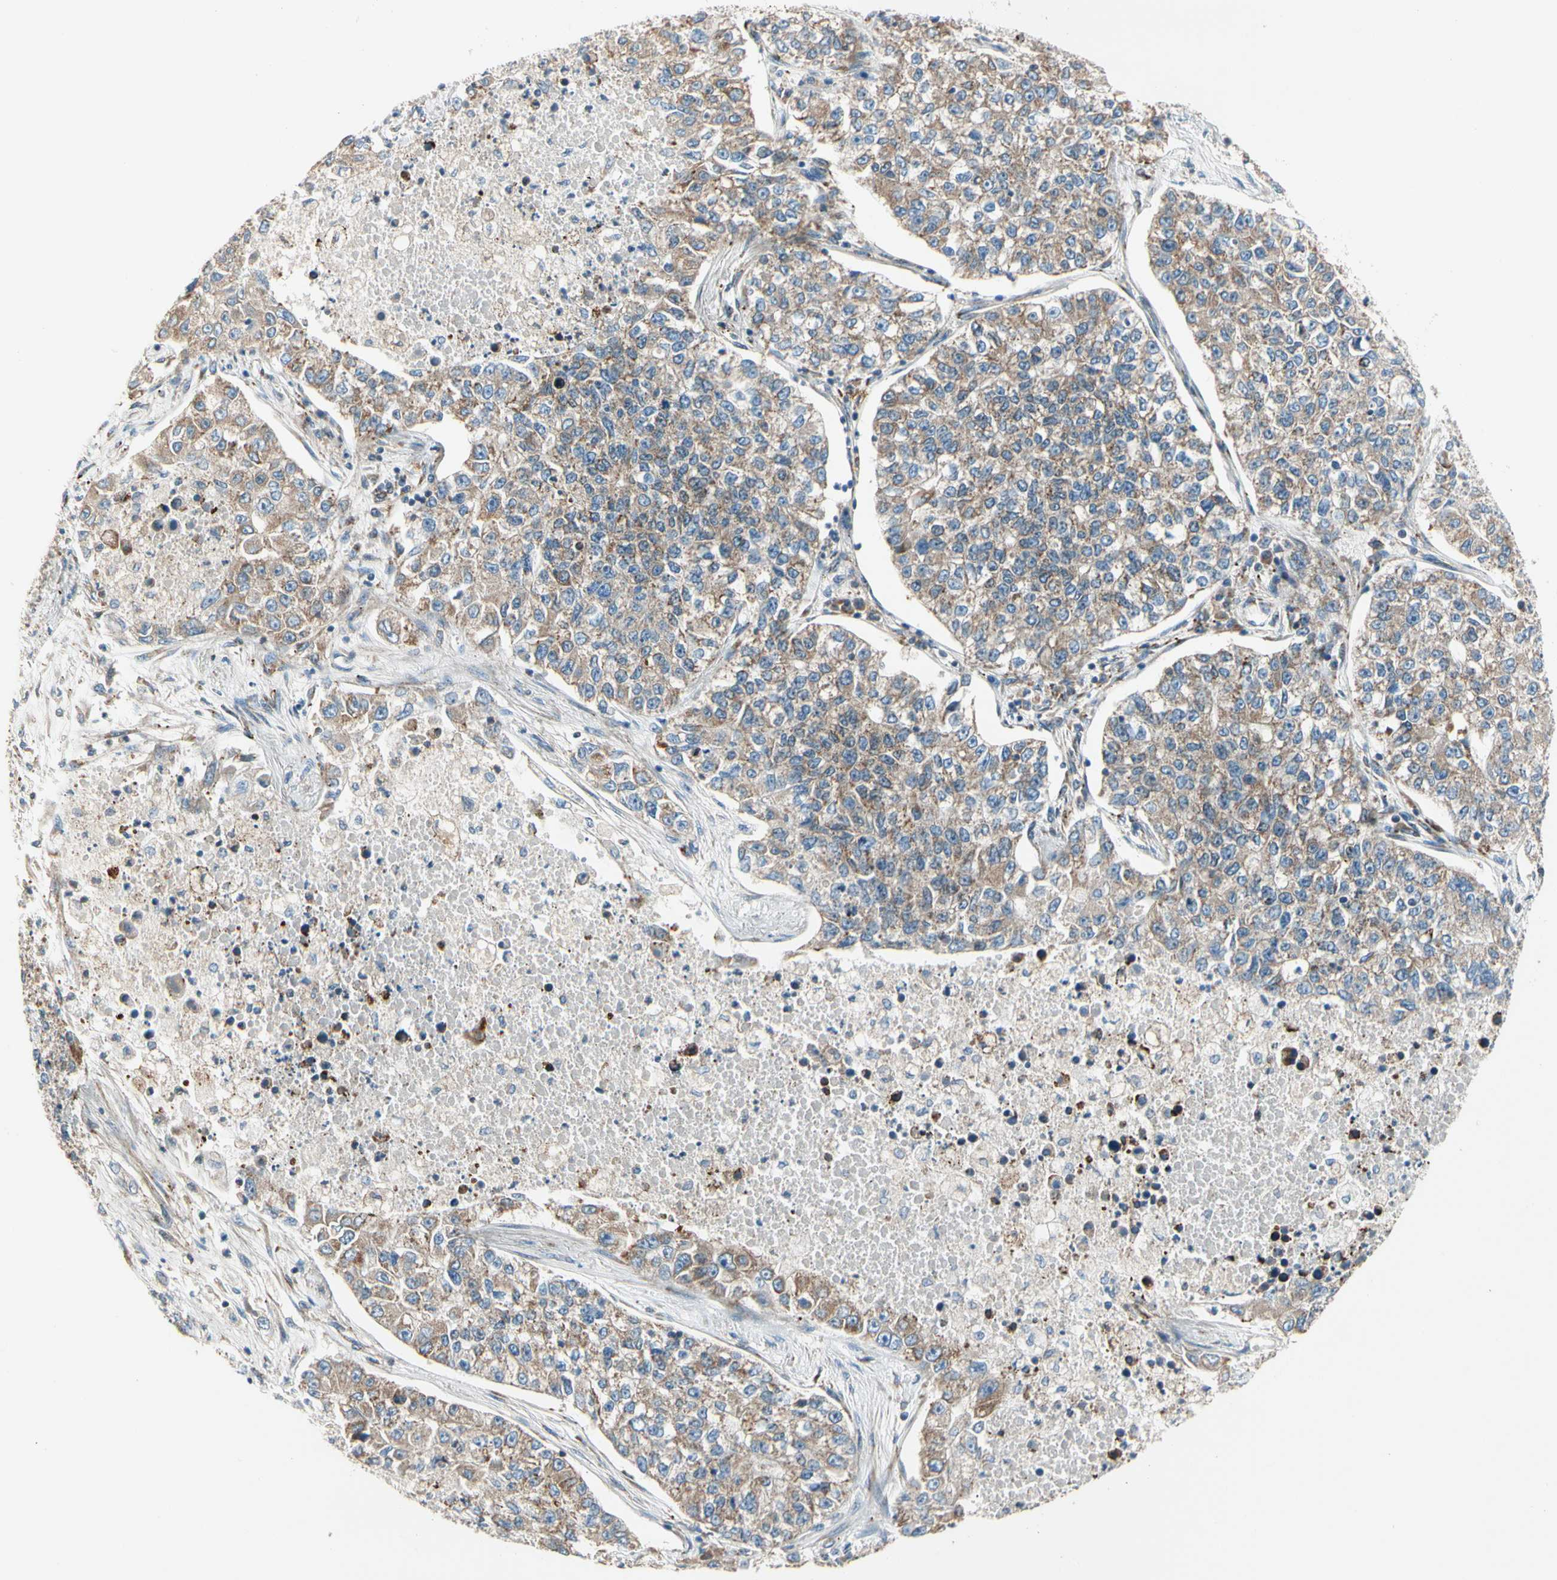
{"staining": {"intensity": "weak", "quantity": ">75%", "location": "cytoplasmic/membranous"}, "tissue": "lung cancer", "cell_type": "Tumor cells", "image_type": "cancer", "snomed": [{"axis": "morphology", "description": "Adenocarcinoma, NOS"}, {"axis": "topography", "description": "Lung"}], "caption": "Immunohistochemistry (IHC) (DAB (3,3'-diaminobenzidine)) staining of human adenocarcinoma (lung) exhibits weak cytoplasmic/membranous protein positivity in approximately >75% of tumor cells.", "gene": "MRPL9", "patient": {"sex": "male", "age": 49}}